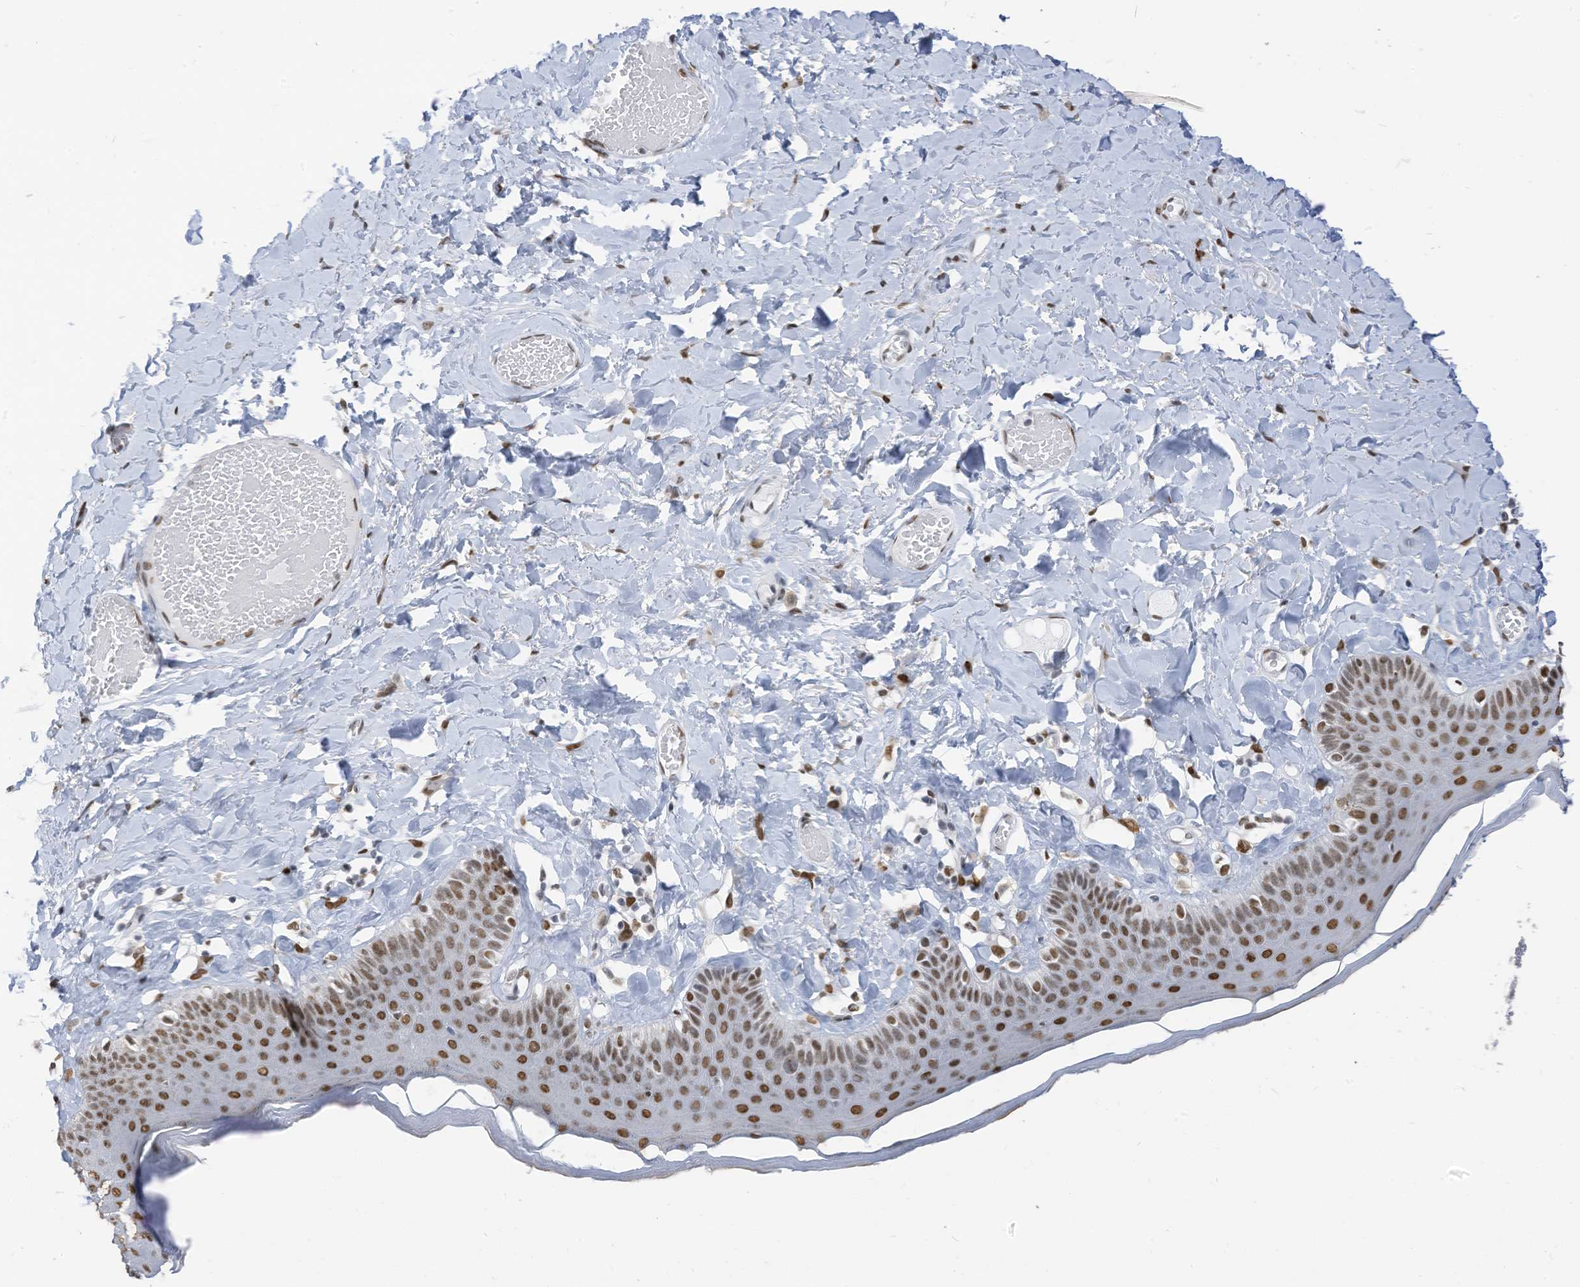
{"staining": {"intensity": "strong", "quantity": ">75%", "location": "nuclear"}, "tissue": "skin", "cell_type": "Epidermal cells", "image_type": "normal", "snomed": [{"axis": "morphology", "description": "Normal tissue, NOS"}, {"axis": "topography", "description": "Anal"}], "caption": "Immunohistochemistry (IHC) staining of normal skin, which exhibits high levels of strong nuclear expression in approximately >75% of epidermal cells indicating strong nuclear protein staining. The staining was performed using DAB (brown) for protein detection and nuclei were counterstained in hematoxylin (blue).", "gene": "KHSRP", "patient": {"sex": "male", "age": 69}}